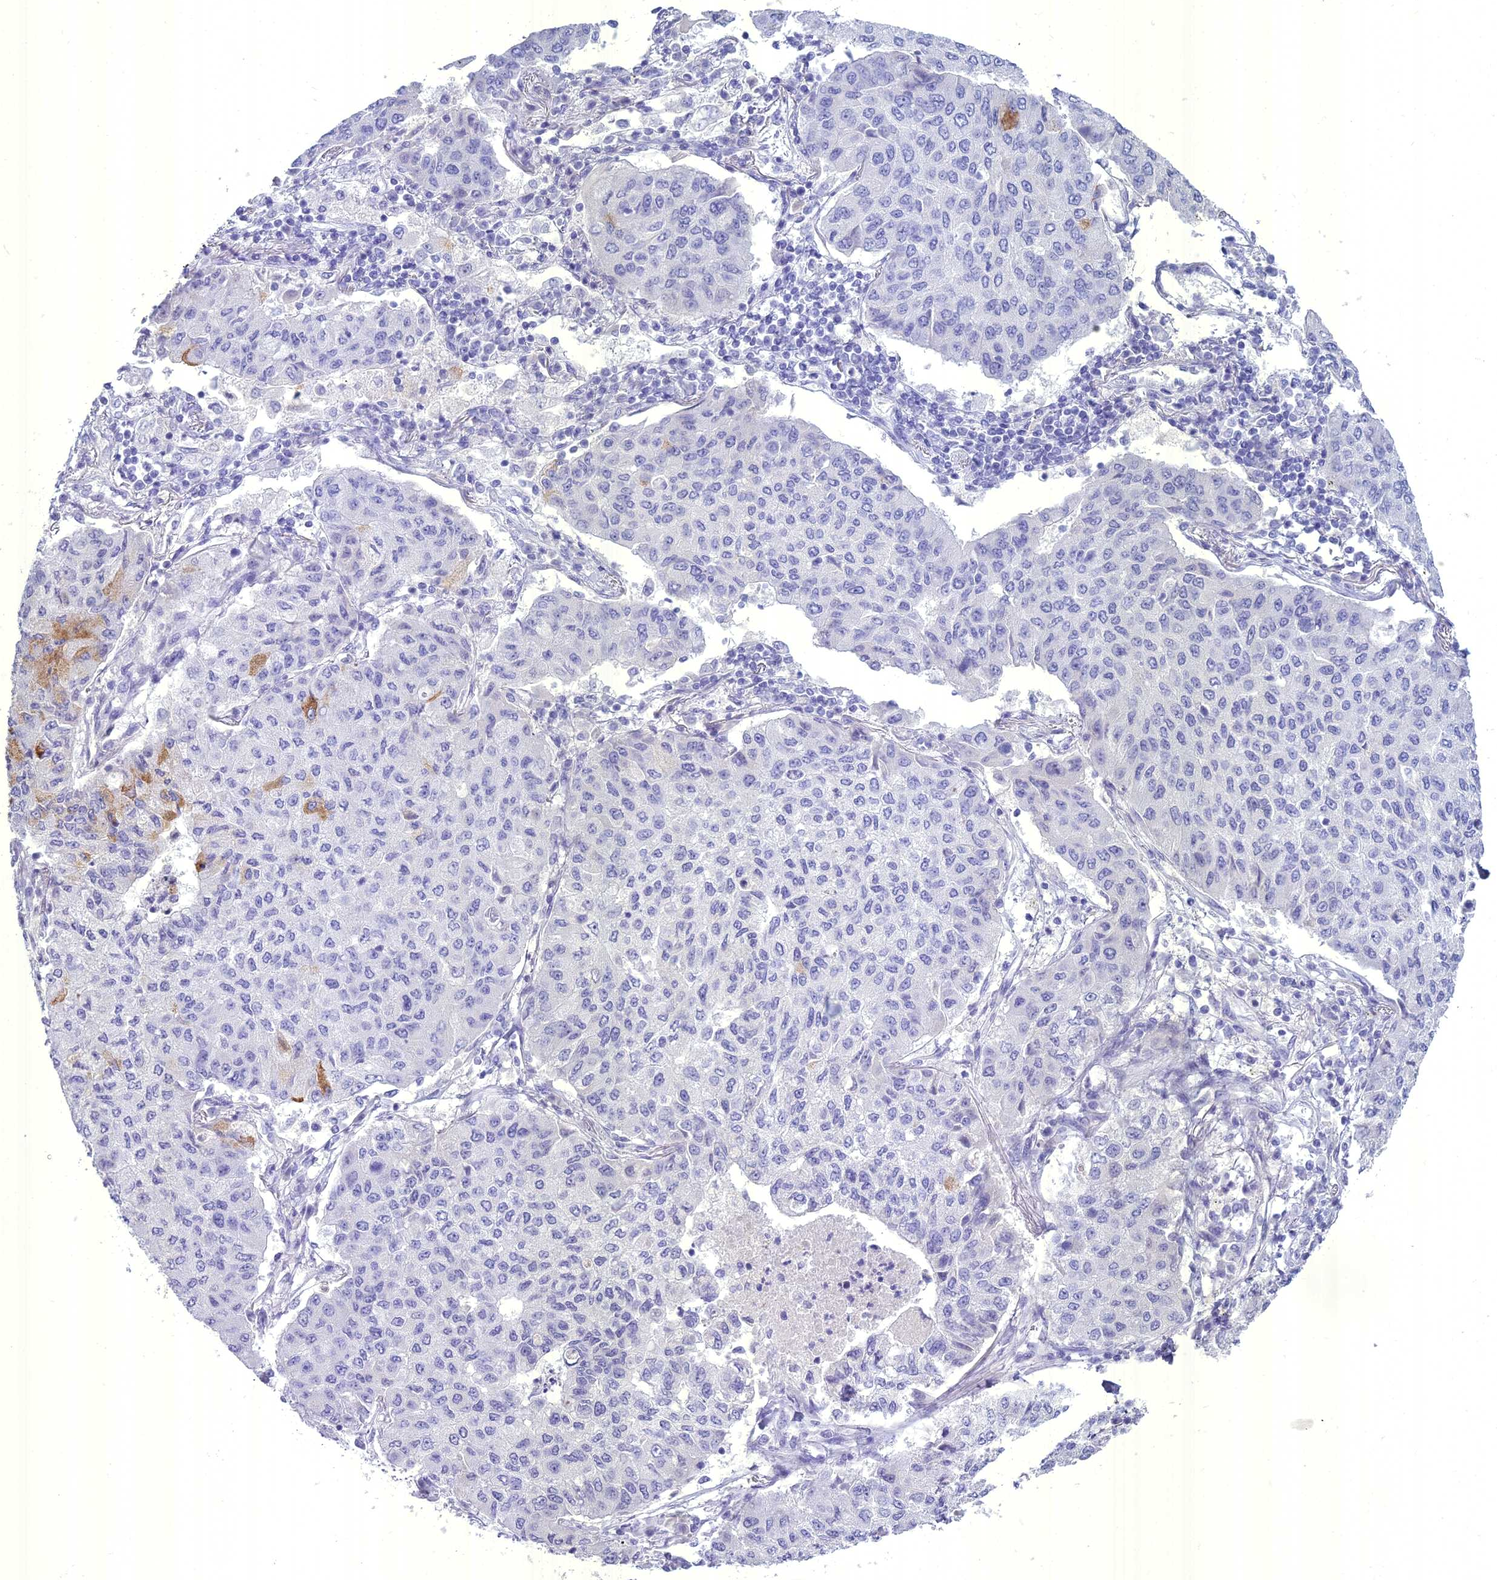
{"staining": {"intensity": "negative", "quantity": "none", "location": "none"}, "tissue": "lung cancer", "cell_type": "Tumor cells", "image_type": "cancer", "snomed": [{"axis": "morphology", "description": "Squamous cell carcinoma, NOS"}, {"axis": "topography", "description": "Lung"}], "caption": "High power microscopy image of an immunohistochemistry (IHC) image of lung squamous cell carcinoma, revealing no significant staining in tumor cells.", "gene": "UNC80", "patient": {"sex": "male", "age": 74}}